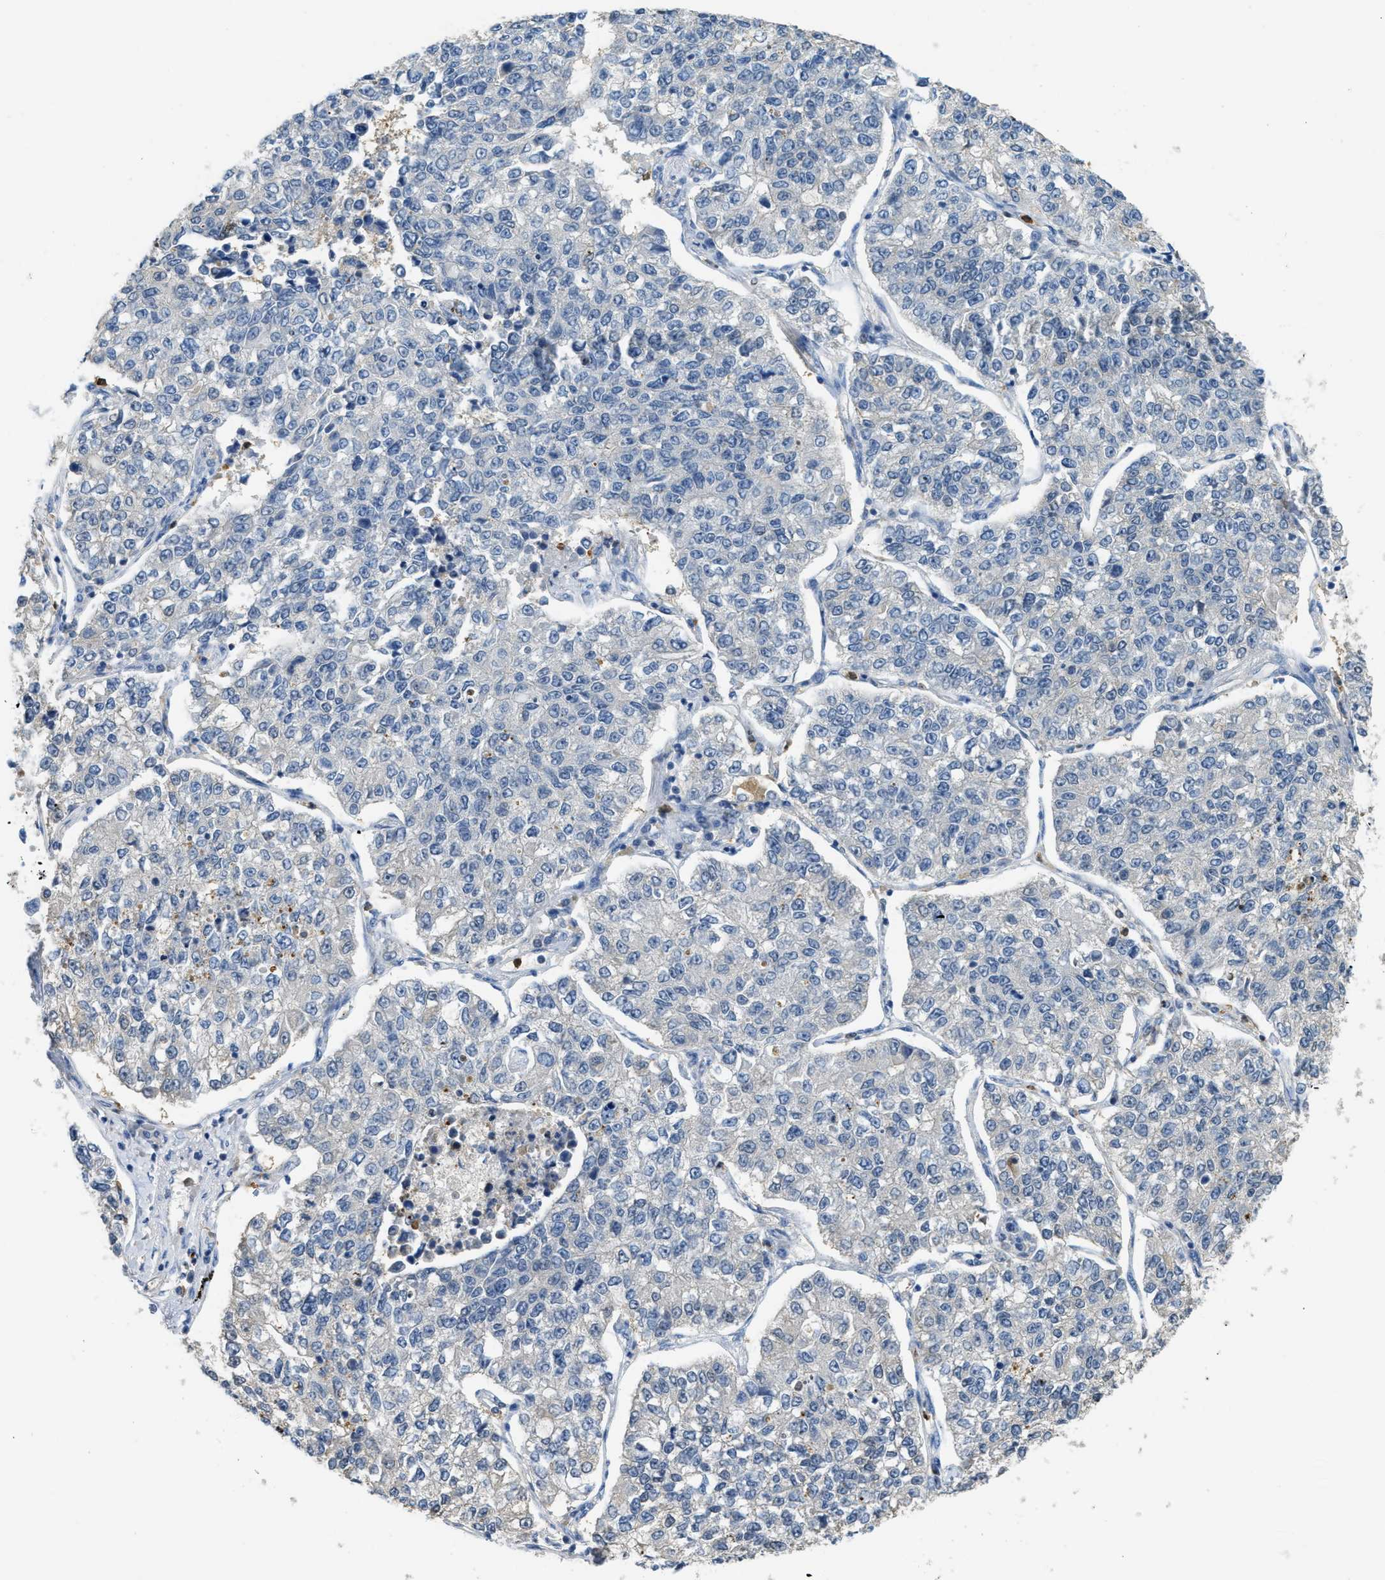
{"staining": {"intensity": "negative", "quantity": "none", "location": "none"}, "tissue": "lung cancer", "cell_type": "Tumor cells", "image_type": "cancer", "snomed": [{"axis": "morphology", "description": "Adenocarcinoma, NOS"}, {"axis": "topography", "description": "Lung"}], "caption": "This micrograph is of adenocarcinoma (lung) stained with IHC to label a protein in brown with the nuclei are counter-stained blue. There is no expression in tumor cells. The staining is performed using DAB (3,3'-diaminobenzidine) brown chromogen with nuclei counter-stained in using hematoxylin.", "gene": "SERPINB1", "patient": {"sex": "male", "age": 49}}